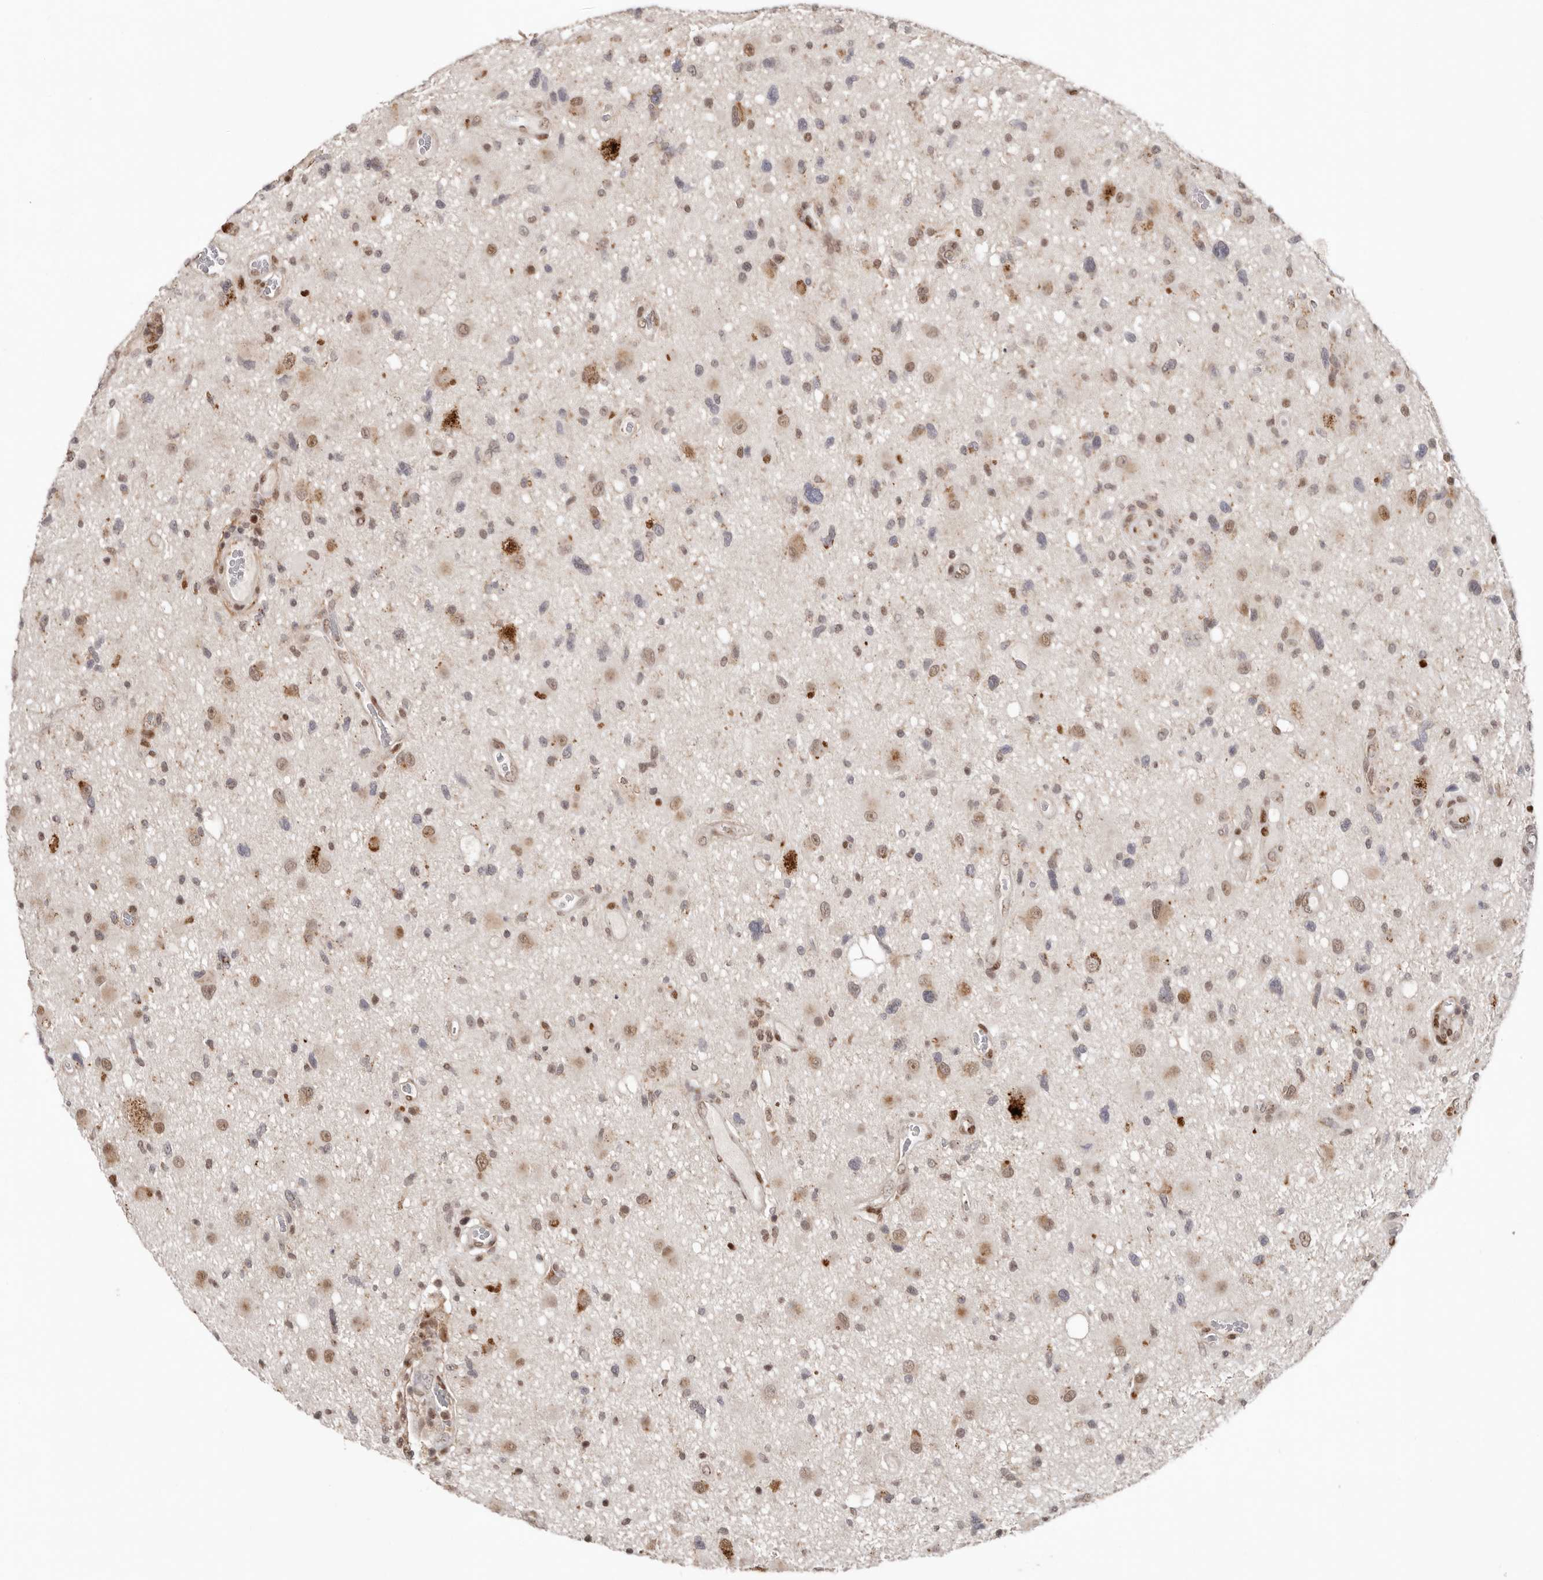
{"staining": {"intensity": "weak", "quantity": "25%-75%", "location": "cytoplasmic/membranous,nuclear"}, "tissue": "glioma", "cell_type": "Tumor cells", "image_type": "cancer", "snomed": [{"axis": "morphology", "description": "Glioma, malignant, High grade"}, {"axis": "topography", "description": "Brain"}], "caption": "The photomicrograph exhibits staining of malignant glioma (high-grade), revealing weak cytoplasmic/membranous and nuclear protein expression (brown color) within tumor cells.", "gene": "SMAD7", "patient": {"sex": "male", "age": 33}}